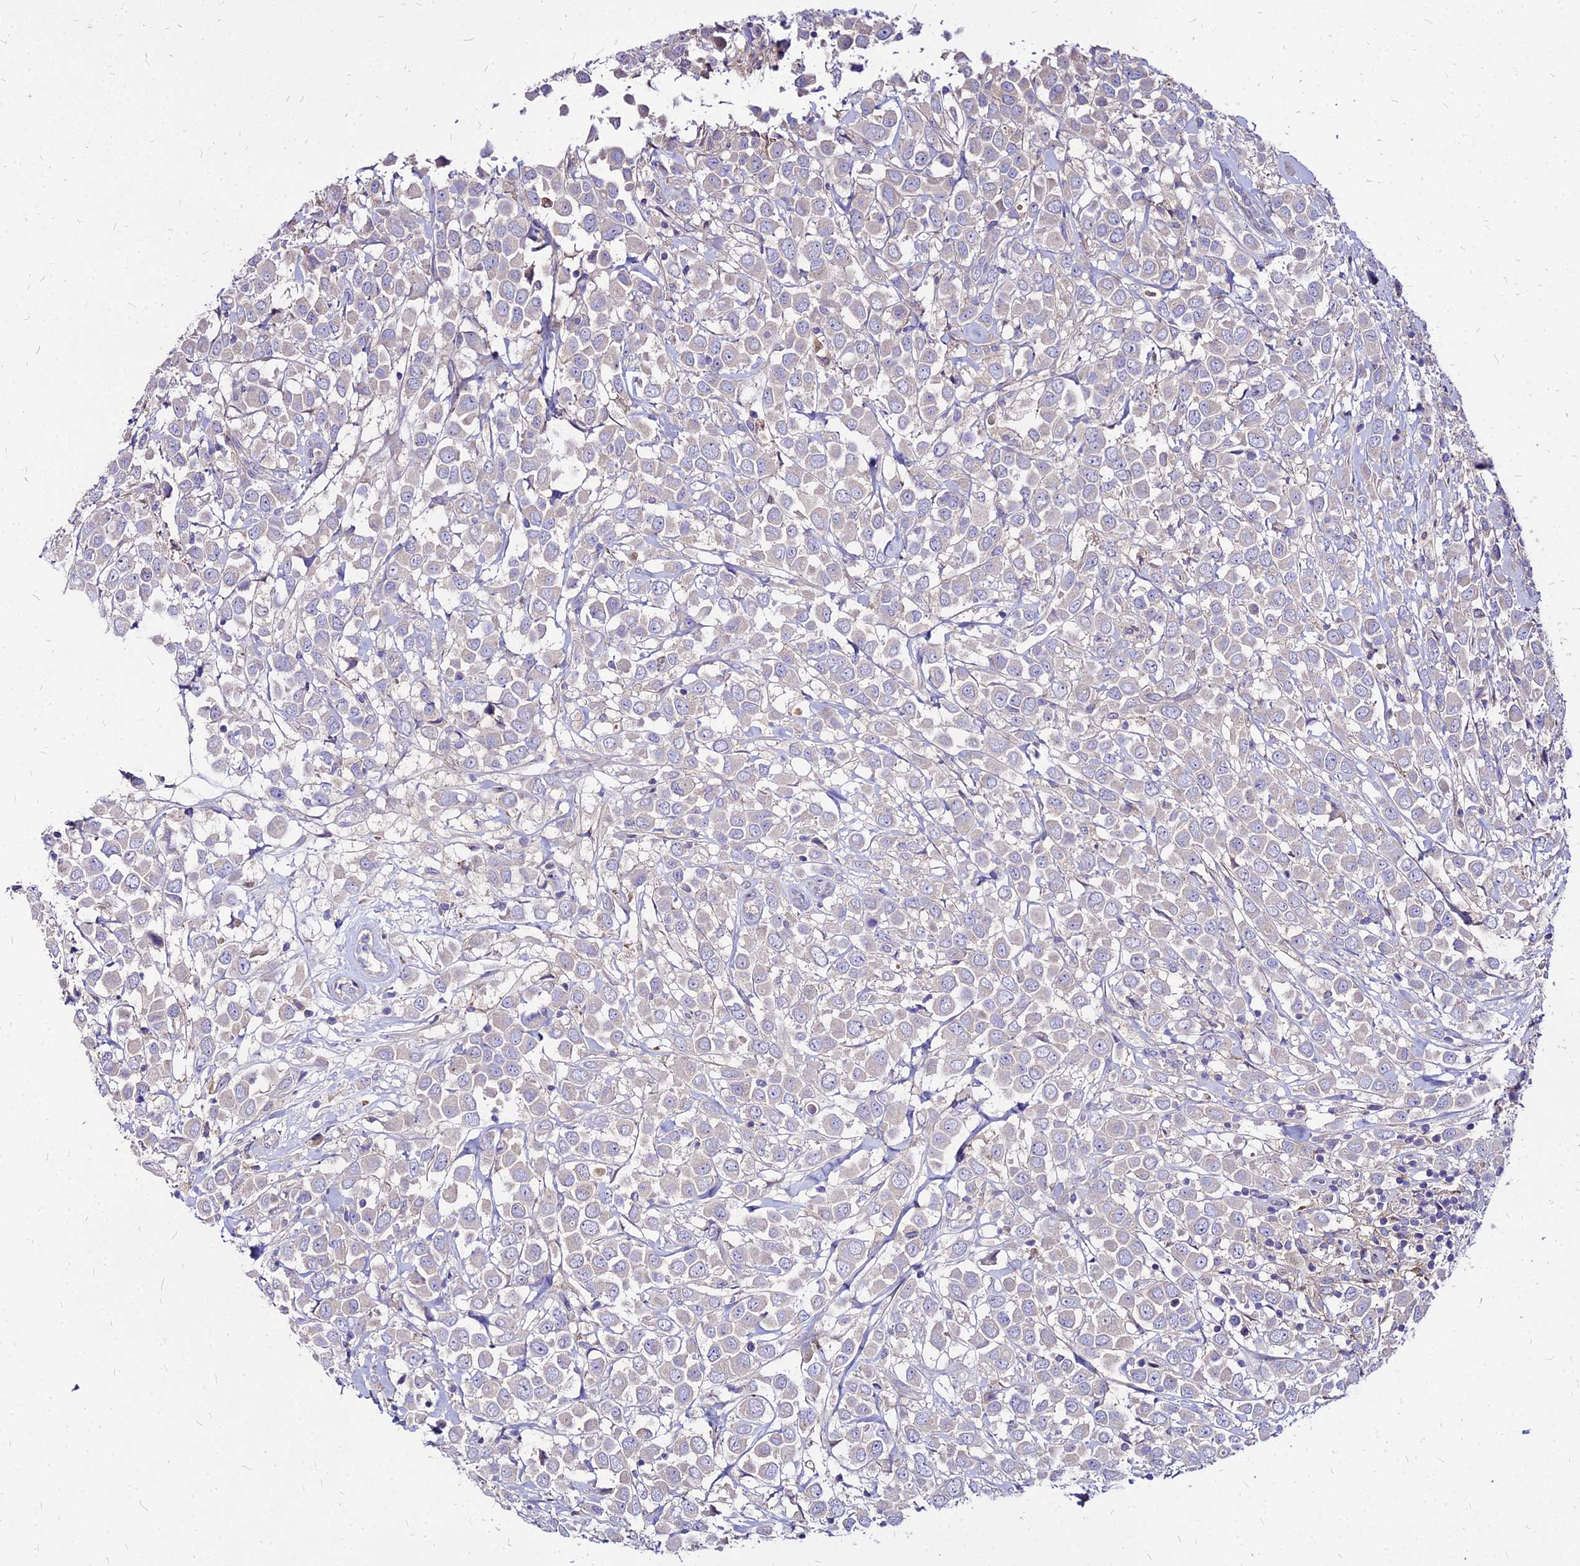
{"staining": {"intensity": "negative", "quantity": "none", "location": "none"}, "tissue": "breast cancer", "cell_type": "Tumor cells", "image_type": "cancer", "snomed": [{"axis": "morphology", "description": "Duct carcinoma"}, {"axis": "topography", "description": "Breast"}], "caption": "This is a micrograph of IHC staining of breast cancer, which shows no positivity in tumor cells.", "gene": "COMMD10", "patient": {"sex": "female", "age": 61}}